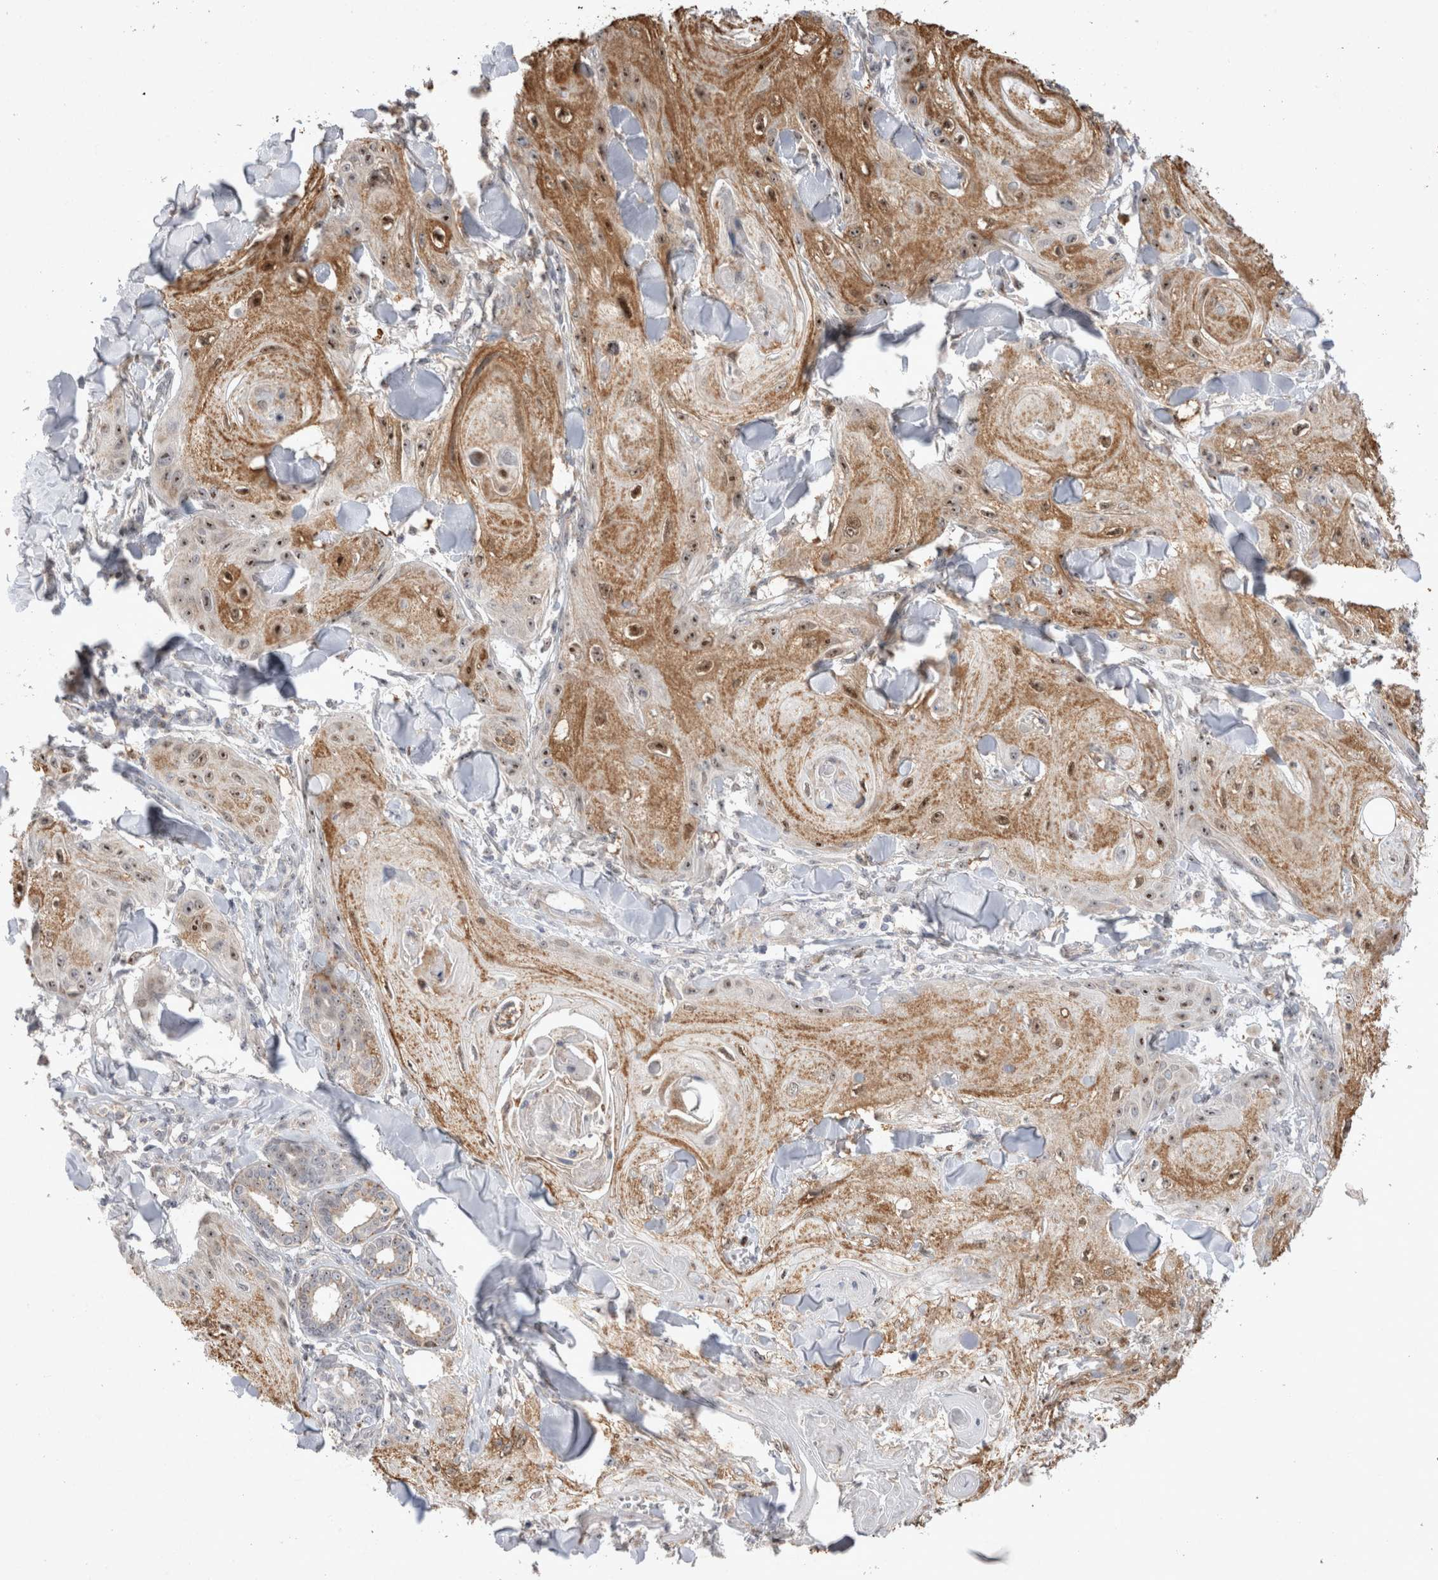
{"staining": {"intensity": "moderate", "quantity": ">75%", "location": "cytoplasmic/membranous,nuclear"}, "tissue": "skin cancer", "cell_type": "Tumor cells", "image_type": "cancer", "snomed": [{"axis": "morphology", "description": "Squamous cell carcinoma, NOS"}, {"axis": "topography", "description": "Skin"}], "caption": "Skin cancer (squamous cell carcinoma) stained with IHC displays moderate cytoplasmic/membranous and nuclear expression in approximately >75% of tumor cells. The staining is performed using DAB brown chromogen to label protein expression. The nuclei are counter-stained blue using hematoxylin.", "gene": "STK11", "patient": {"sex": "male", "age": 74}}